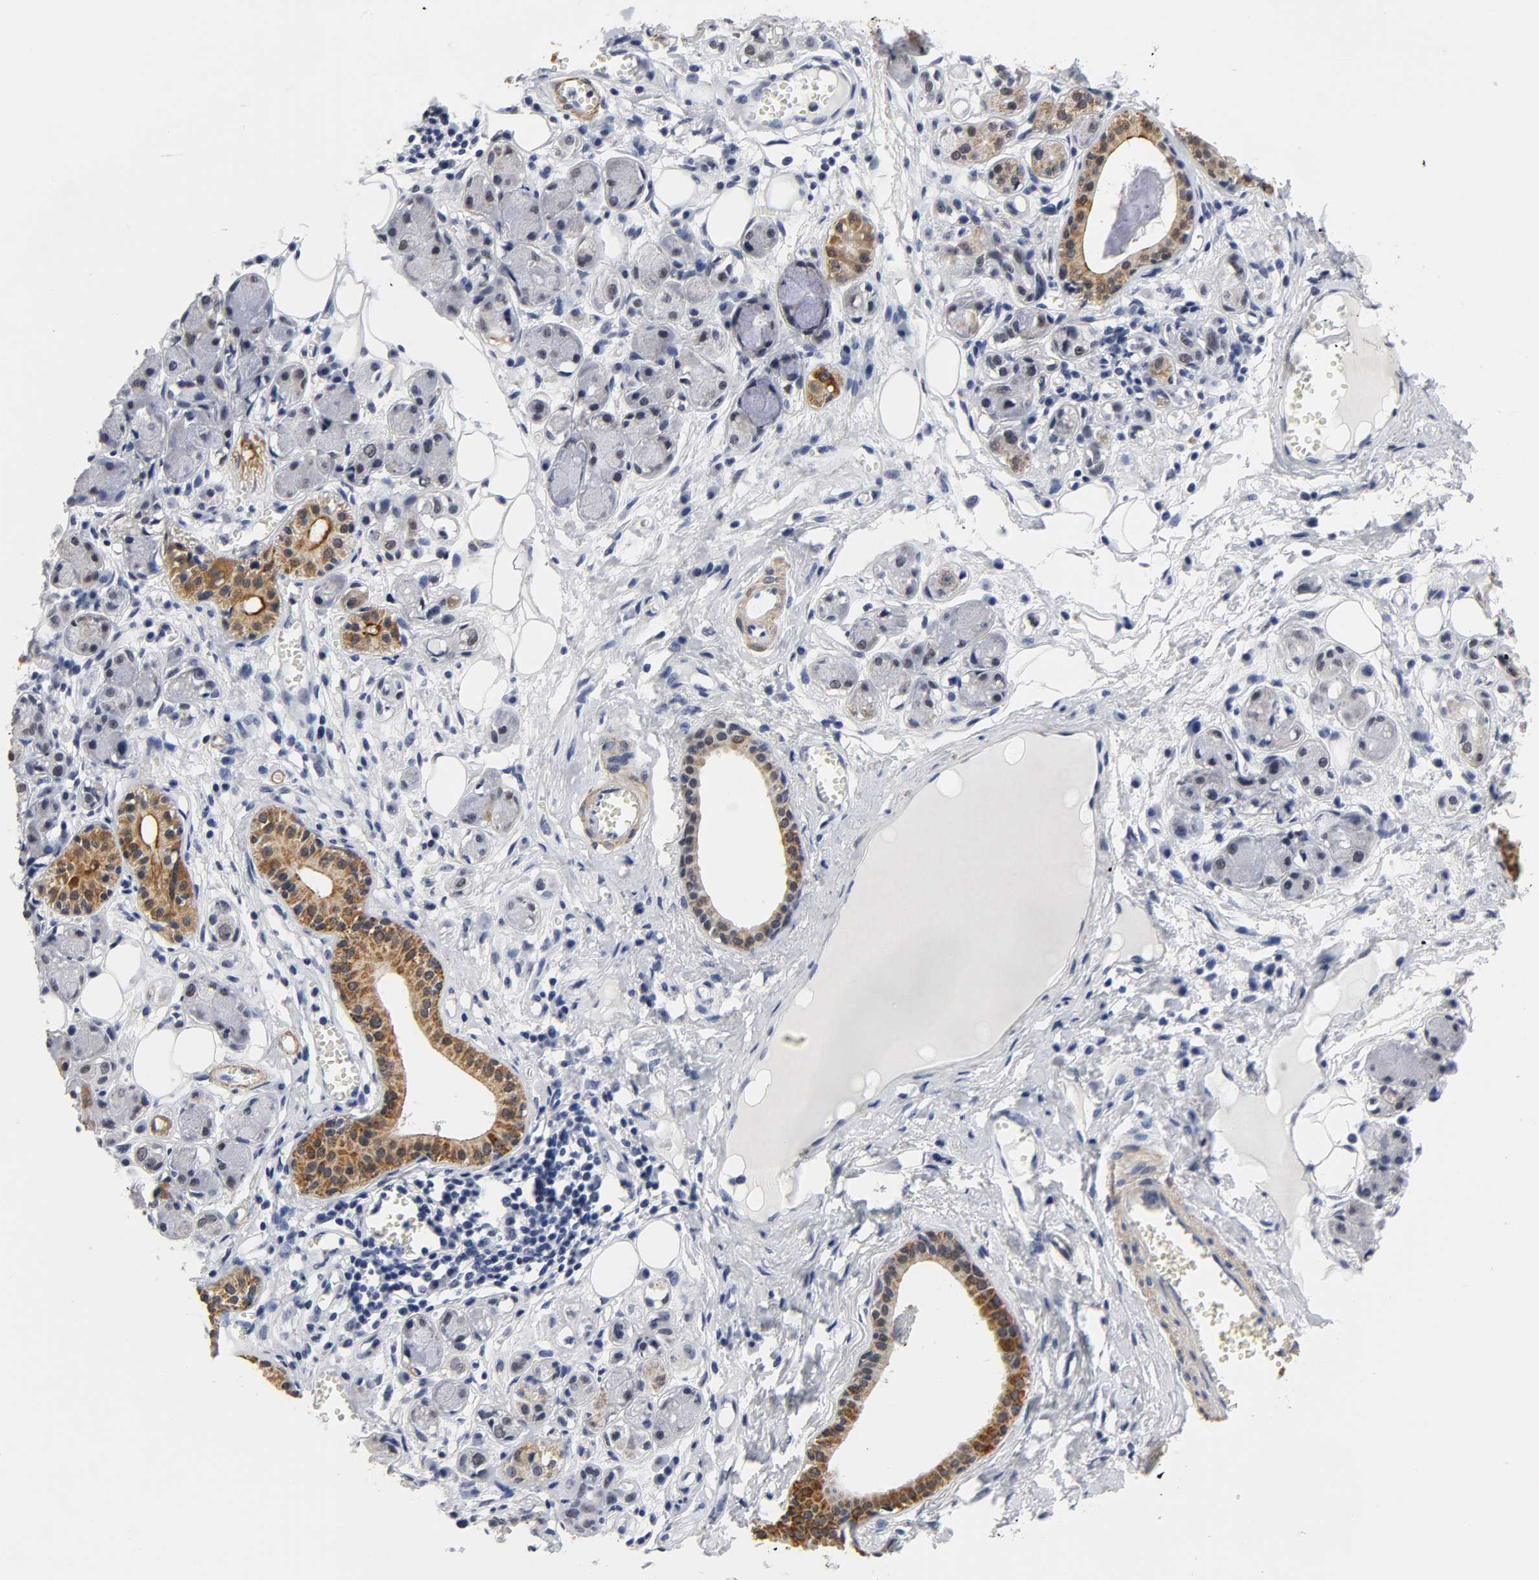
{"staining": {"intensity": "negative", "quantity": "none", "location": "none"}, "tissue": "adipose tissue", "cell_type": "Adipocytes", "image_type": "normal", "snomed": [{"axis": "morphology", "description": "Normal tissue, NOS"}, {"axis": "morphology", "description": "Inflammation, NOS"}, {"axis": "topography", "description": "Vascular tissue"}, {"axis": "topography", "description": "Salivary gland"}], "caption": "IHC of unremarkable adipose tissue shows no staining in adipocytes.", "gene": "GRHL2", "patient": {"sex": "female", "age": 75}}